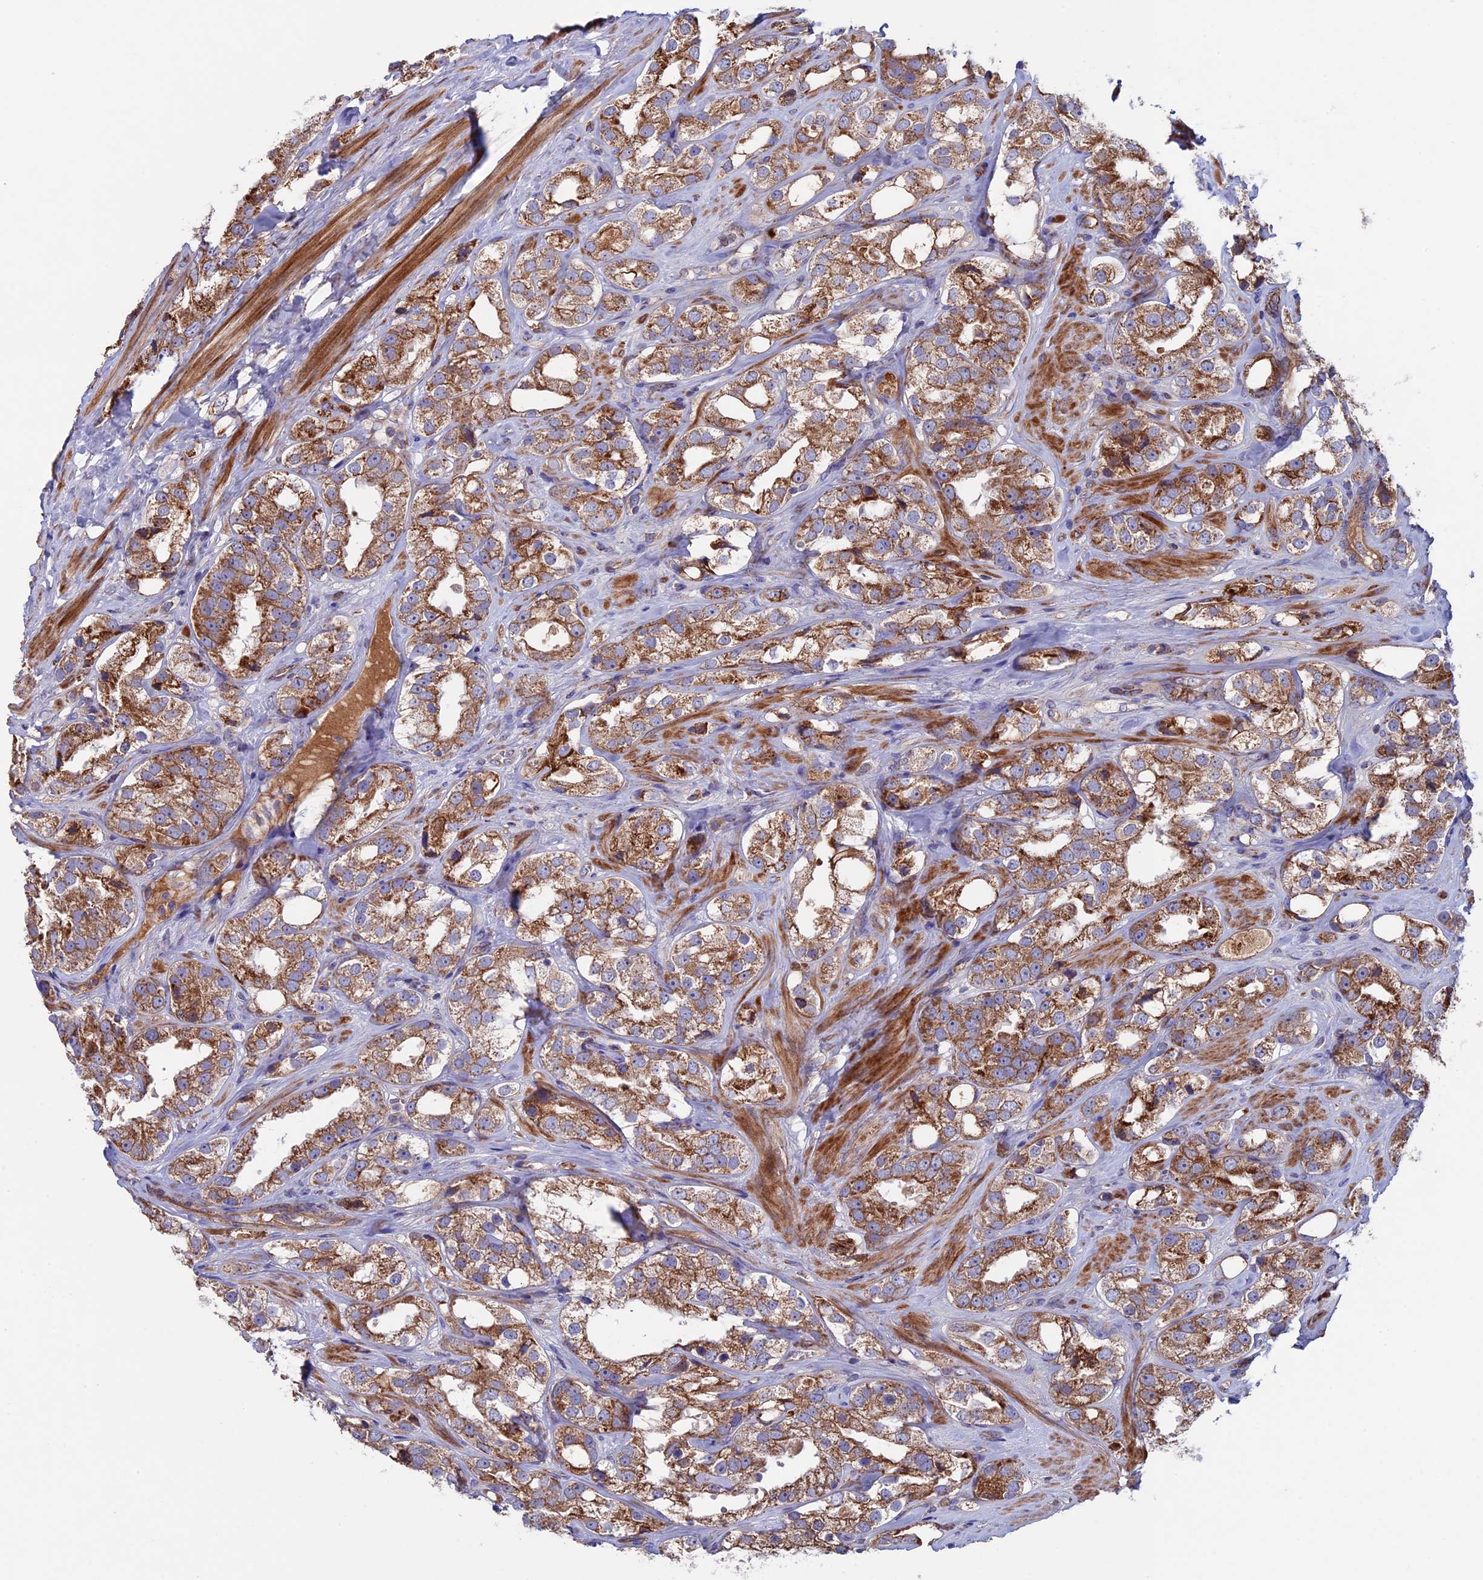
{"staining": {"intensity": "moderate", "quantity": ">75%", "location": "cytoplasmic/membranous"}, "tissue": "prostate cancer", "cell_type": "Tumor cells", "image_type": "cancer", "snomed": [{"axis": "morphology", "description": "Adenocarcinoma, NOS"}, {"axis": "topography", "description": "Prostate"}], "caption": "Protein expression analysis of human adenocarcinoma (prostate) reveals moderate cytoplasmic/membranous staining in about >75% of tumor cells.", "gene": "SLC15A5", "patient": {"sex": "male", "age": 79}}